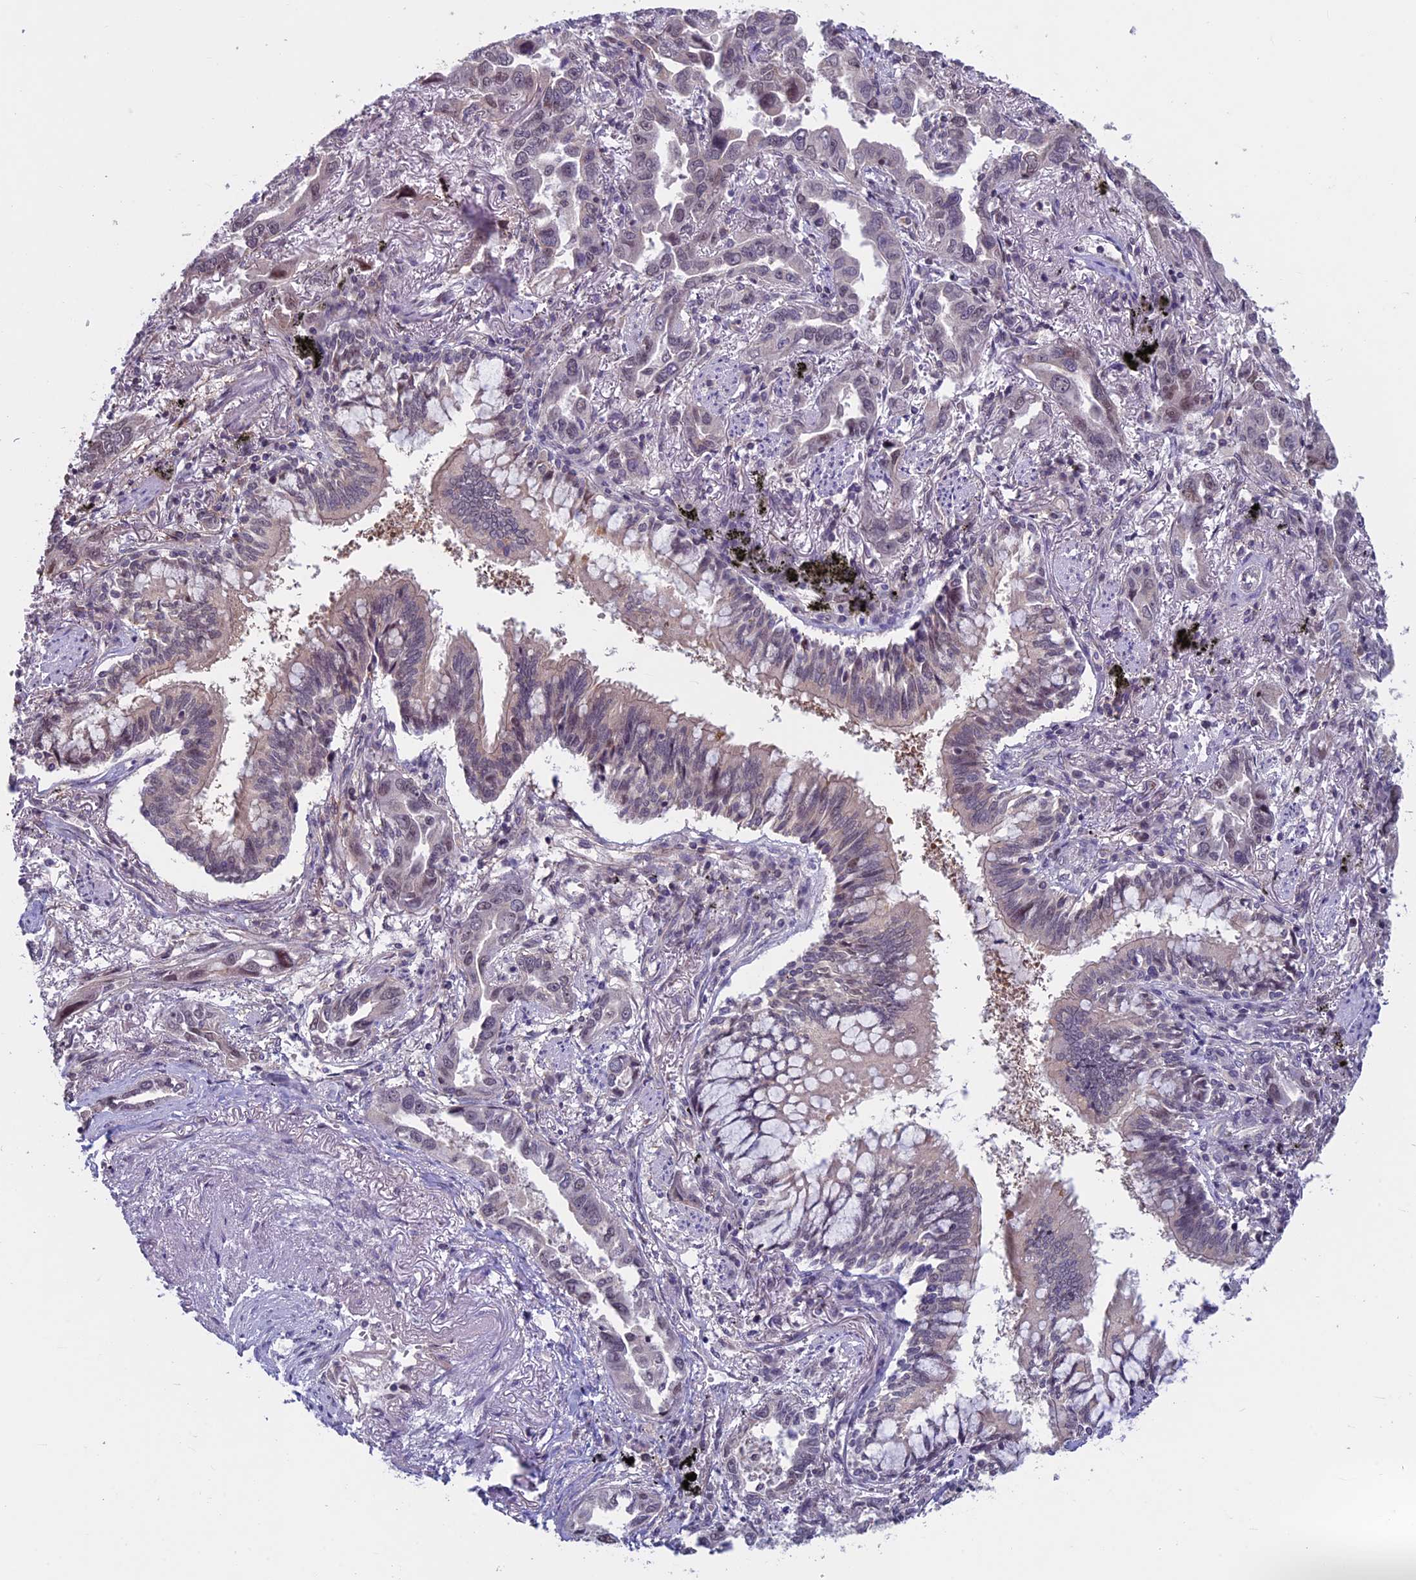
{"staining": {"intensity": "weak", "quantity": "<25%", "location": "nuclear"}, "tissue": "lung cancer", "cell_type": "Tumor cells", "image_type": "cancer", "snomed": [{"axis": "morphology", "description": "Adenocarcinoma, NOS"}, {"axis": "topography", "description": "Lung"}], "caption": "Immunohistochemistry image of neoplastic tissue: human lung cancer stained with DAB (3,3'-diaminobenzidine) demonstrates no significant protein positivity in tumor cells.", "gene": "SPIRE1", "patient": {"sex": "male", "age": 67}}